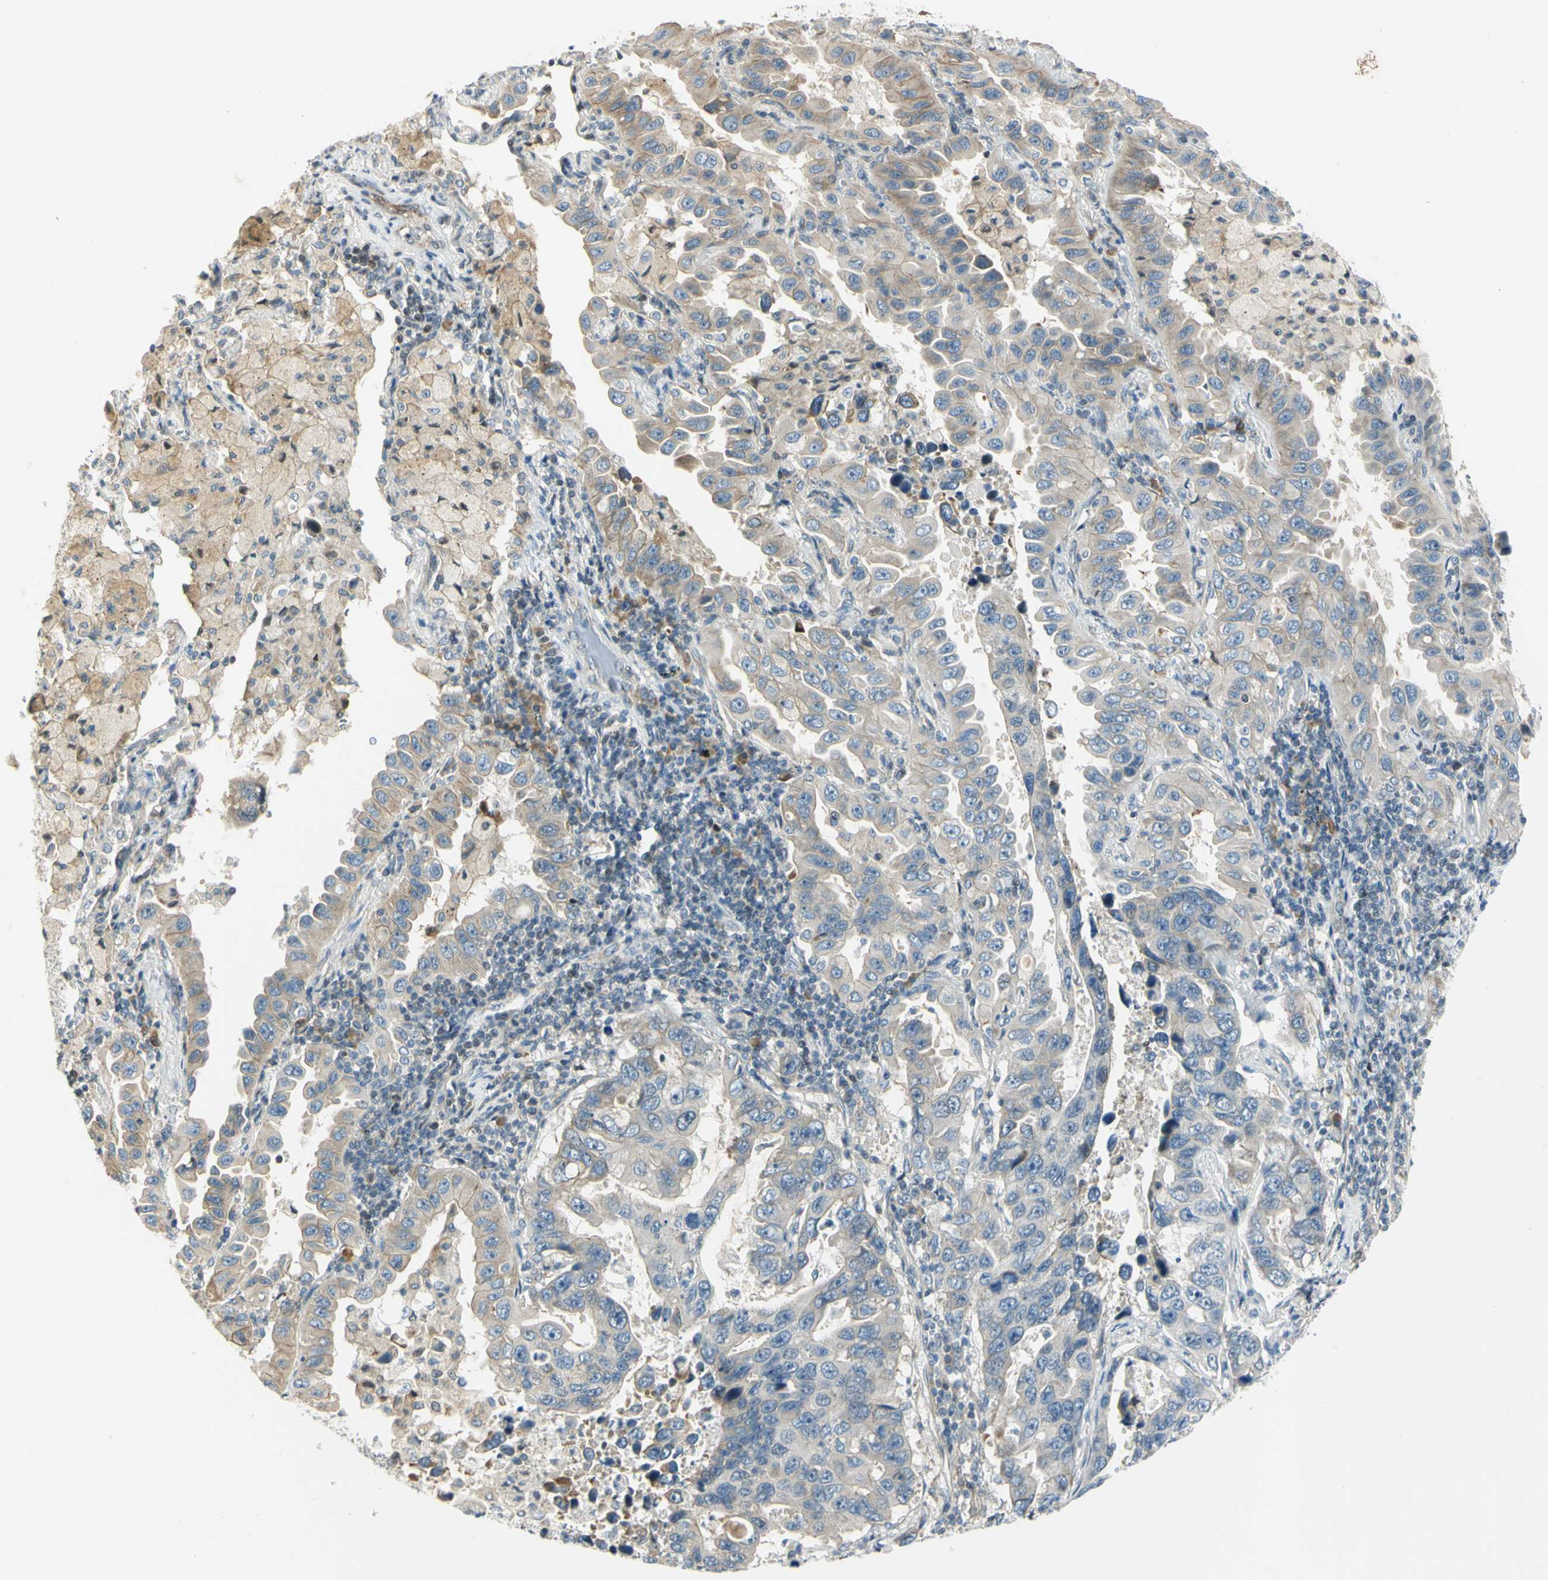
{"staining": {"intensity": "weak", "quantity": "<25%", "location": "cytoplasmic/membranous"}, "tissue": "lung cancer", "cell_type": "Tumor cells", "image_type": "cancer", "snomed": [{"axis": "morphology", "description": "Adenocarcinoma, NOS"}, {"axis": "topography", "description": "Lung"}], "caption": "Immunohistochemistry histopathology image of neoplastic tissue: human lung adenocarcinoma stained with DAB (3,3'-diaminobenzidine) reveals no significant protein staining in tumor cells. (DAB (3,3'-diaminobenzidine) IHC, high magnification).", "gene": "NPDC1", "patient": {"sex": "male", "age": 64}}